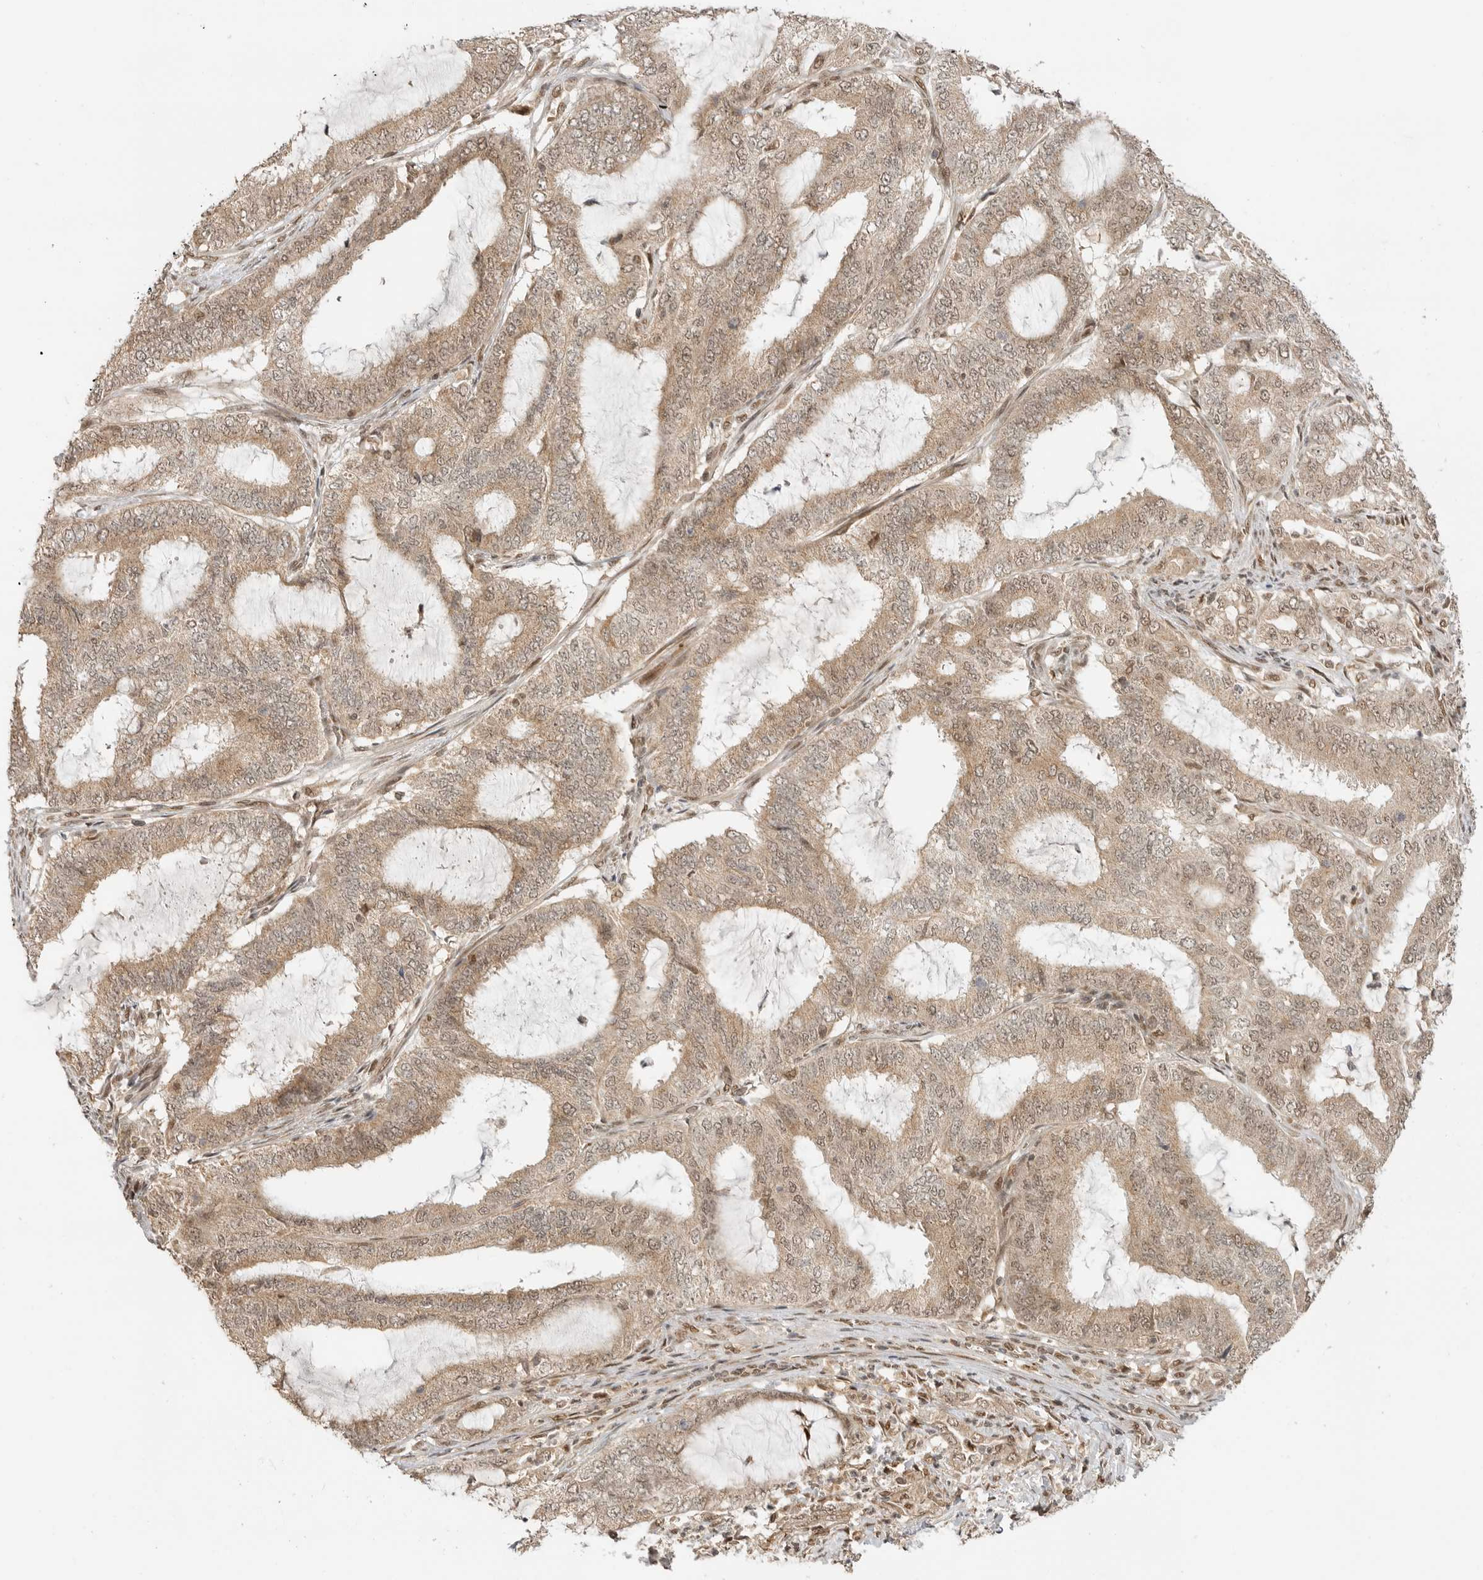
{"staining": {"intensity": "moderate", "quantity": ">75%", "location": "cytoplasmic/membranous,nuclear"}, "tissue": "endometrial cancer", "cell_type": "Tumor cells", "image_type": "cancer", "snomed": [{"axis": "morphology", "description": "Adenocarcinoma, NOS"}, {"axis": "topography", "description": "Endometrium"}], "caption": "This histopathology image reveals adenocarcinoma (endometrial) stained with immunohistochemistry to label a protein in brown. The cytoplasmic/membranous and nuclear of tumor cells show moderate positivity for the protein. Nuclei are counter-stained blue.", "gene": "ALKAL1", "patient": {"sex": "female", "age": 51}}